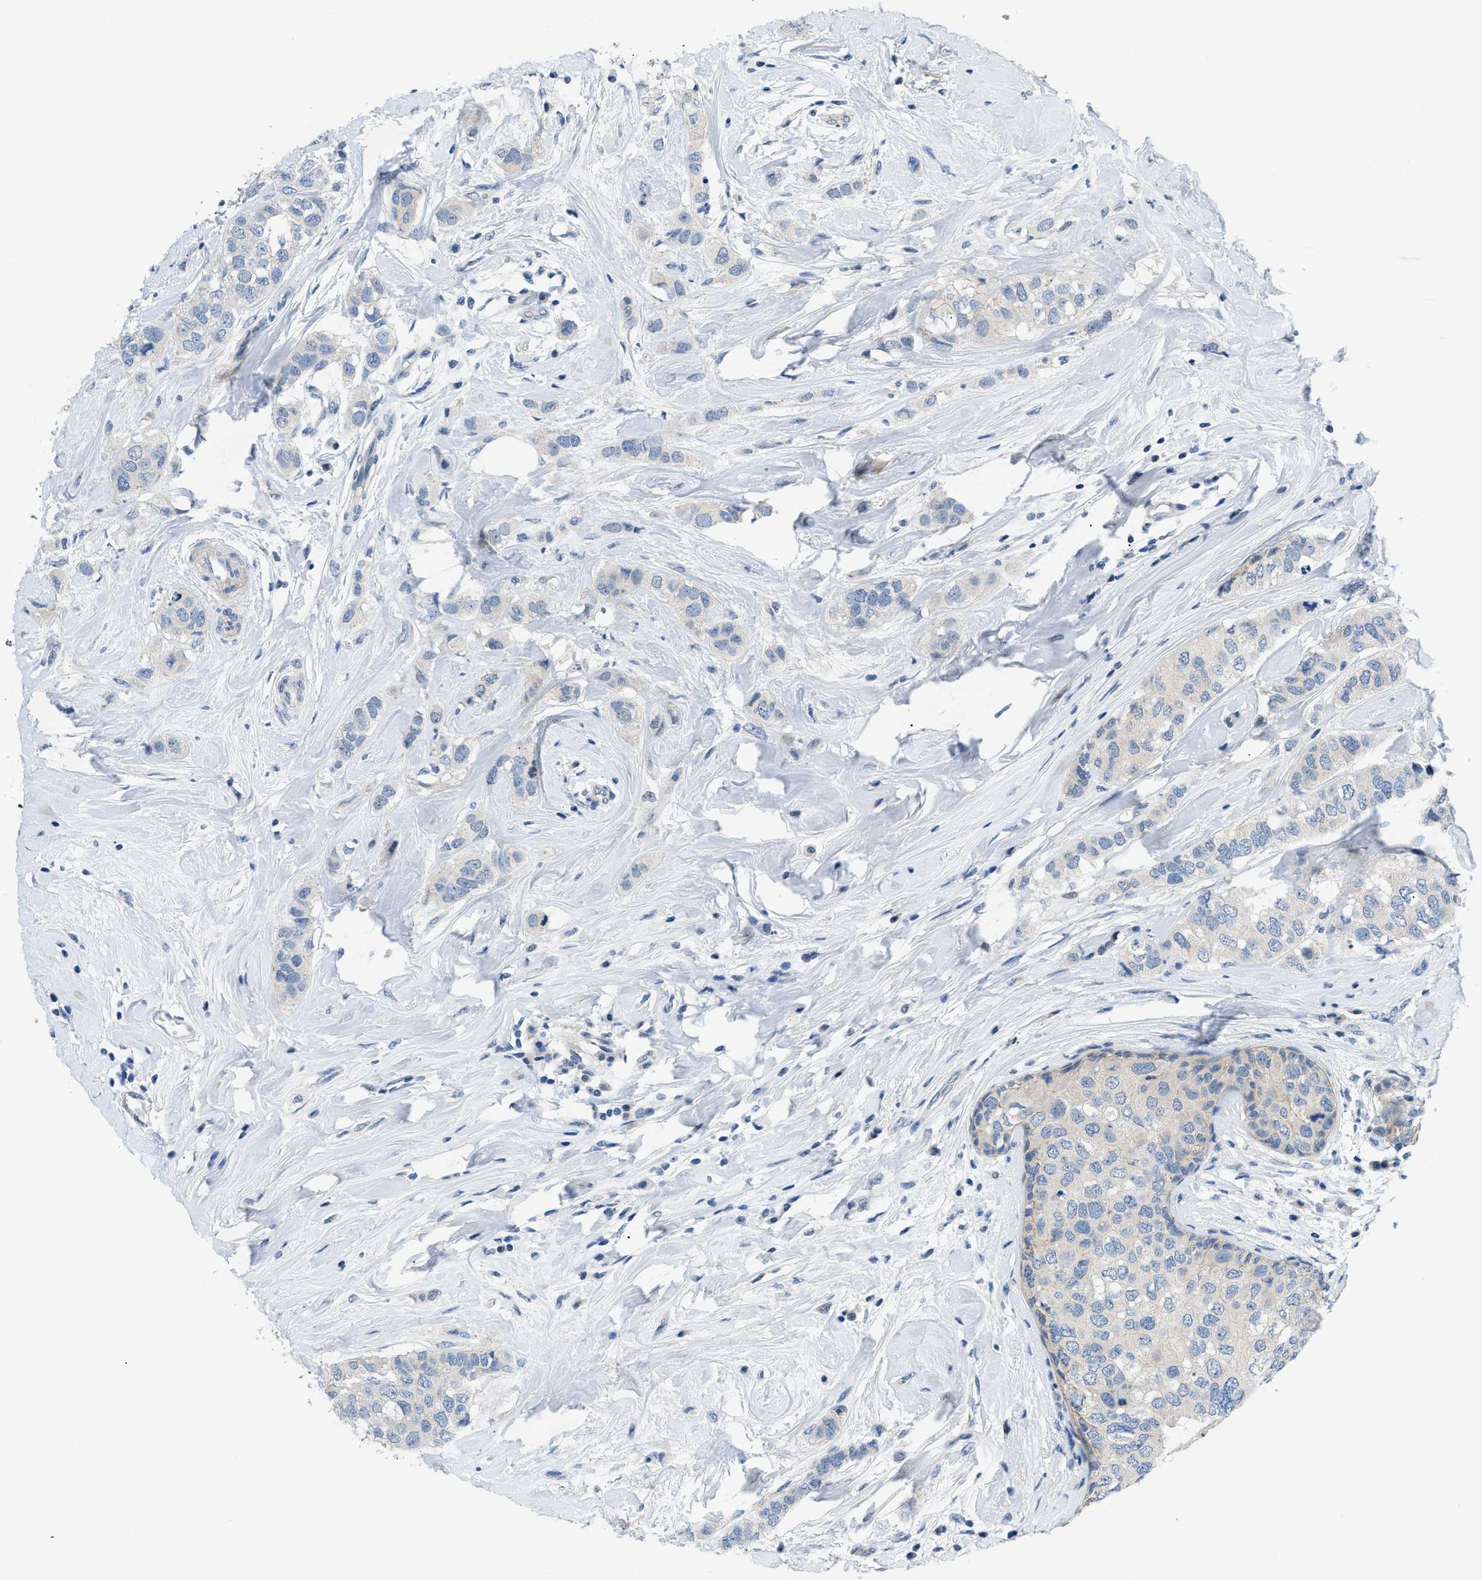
{"staining": {"intensity": "negative", "quantity": "none", "location": "none"}, "tissue": "breast cancer", "cell_type": "Tumor cells", "image_type": "cancer", "snomed": [{"axis": "morphology", "description": "Duct carcinoma"}, {"axis": "topography", "description": "Breast"}], "caption": "Tumor cells show no significant staining in breast cancer (invasive ductal carcinoma). (DAB (3,3'-diaminobenzidine) immunohistochemistry visualized using brightfield microscopy, high magnification).", "gene": "FDCSP", "patient": {"sex": "female", "age": 50}}